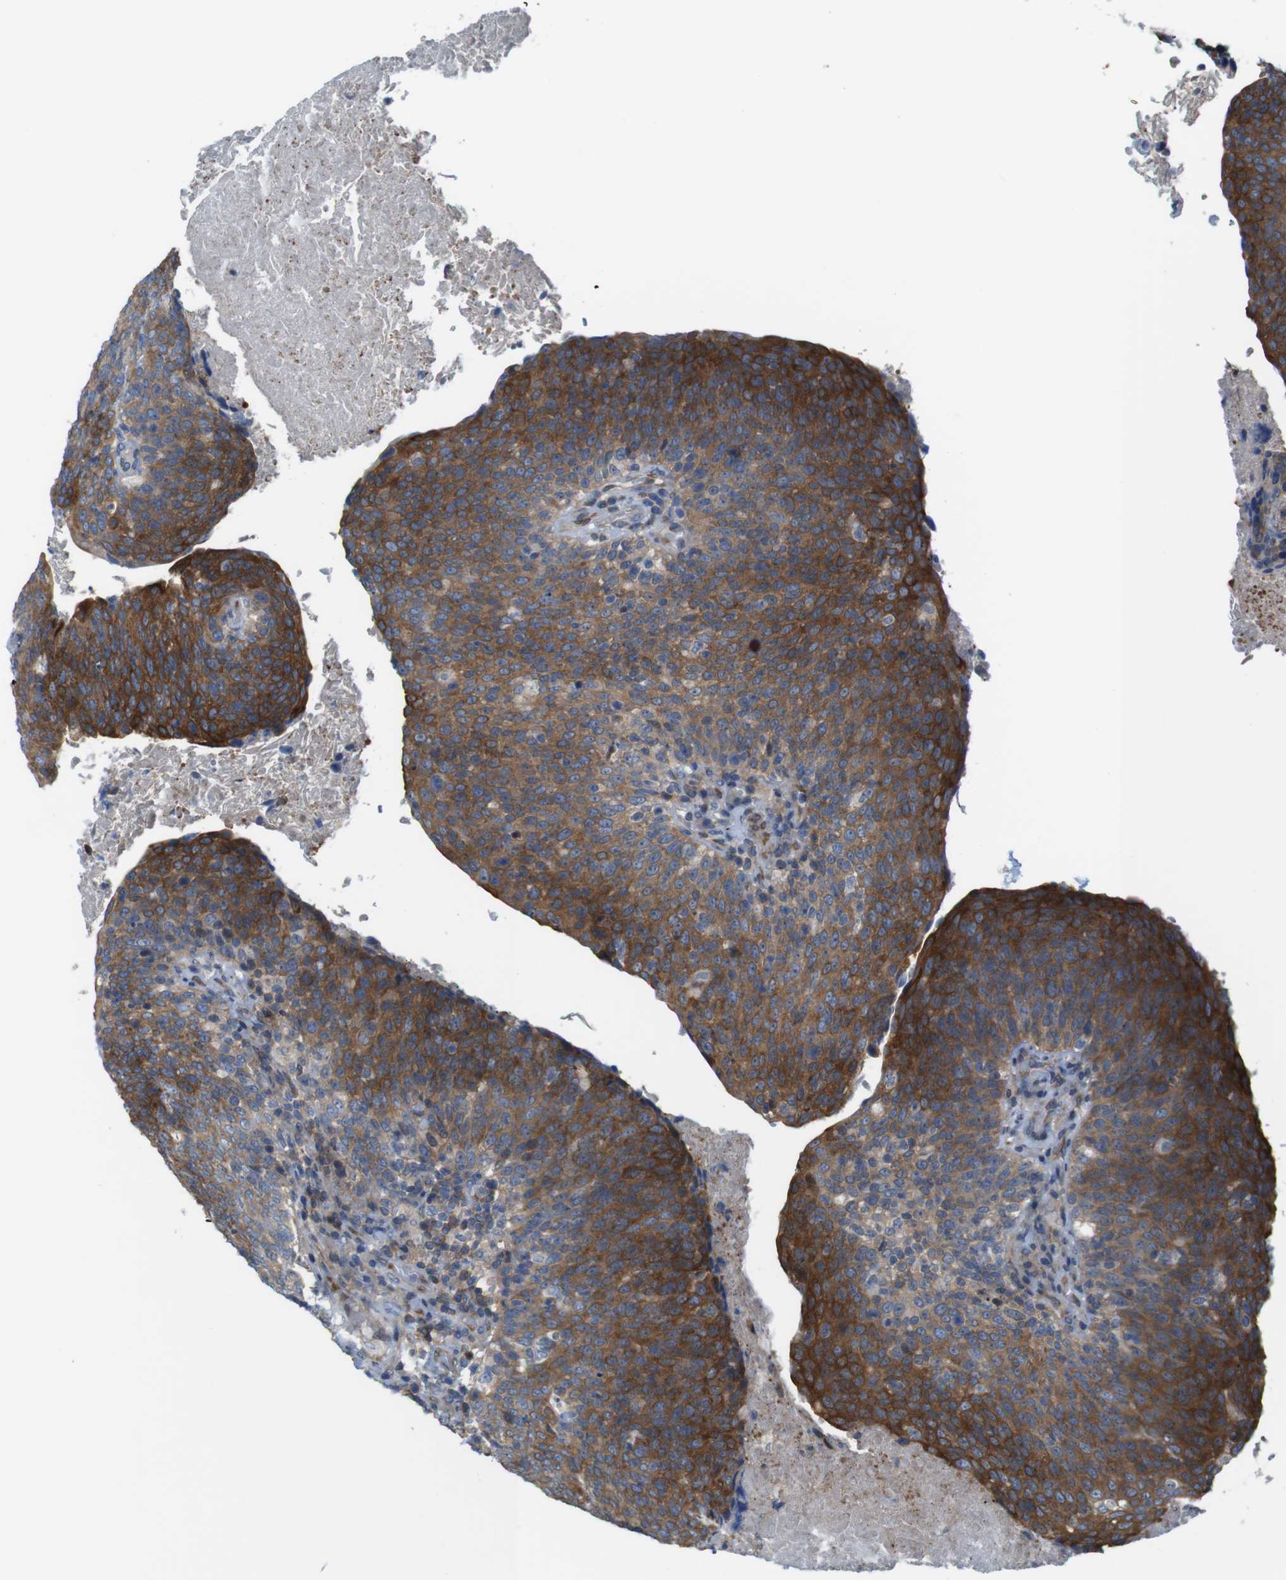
{"staining": {"intensity": "strong", "quantity": ">75%", "location": "cytoplasmic/membranous"}, "tissue": "head and neck cancer", "cell_type": "Tumor cells", "image_type": "cancer", "snomed": [{"axis": "morphology", "description": "Squamous cell carcinoma, NOS"}, {"axis": "morphology", "description": "Squamous cell carcinoma, metastatic, NOS"}, {"axis": "topography", "description": "Lymph node"}, {"axis": "topography", "description": "Head-Neck"}], "caption": "Head and neck cancer stained with a brown dye displays strong cytoplasmic/membranous positive positivity in approximately >75% of tumor cells.", "gene": "PCOLCE2", "patient": {"sex": "male", "age": 62}}